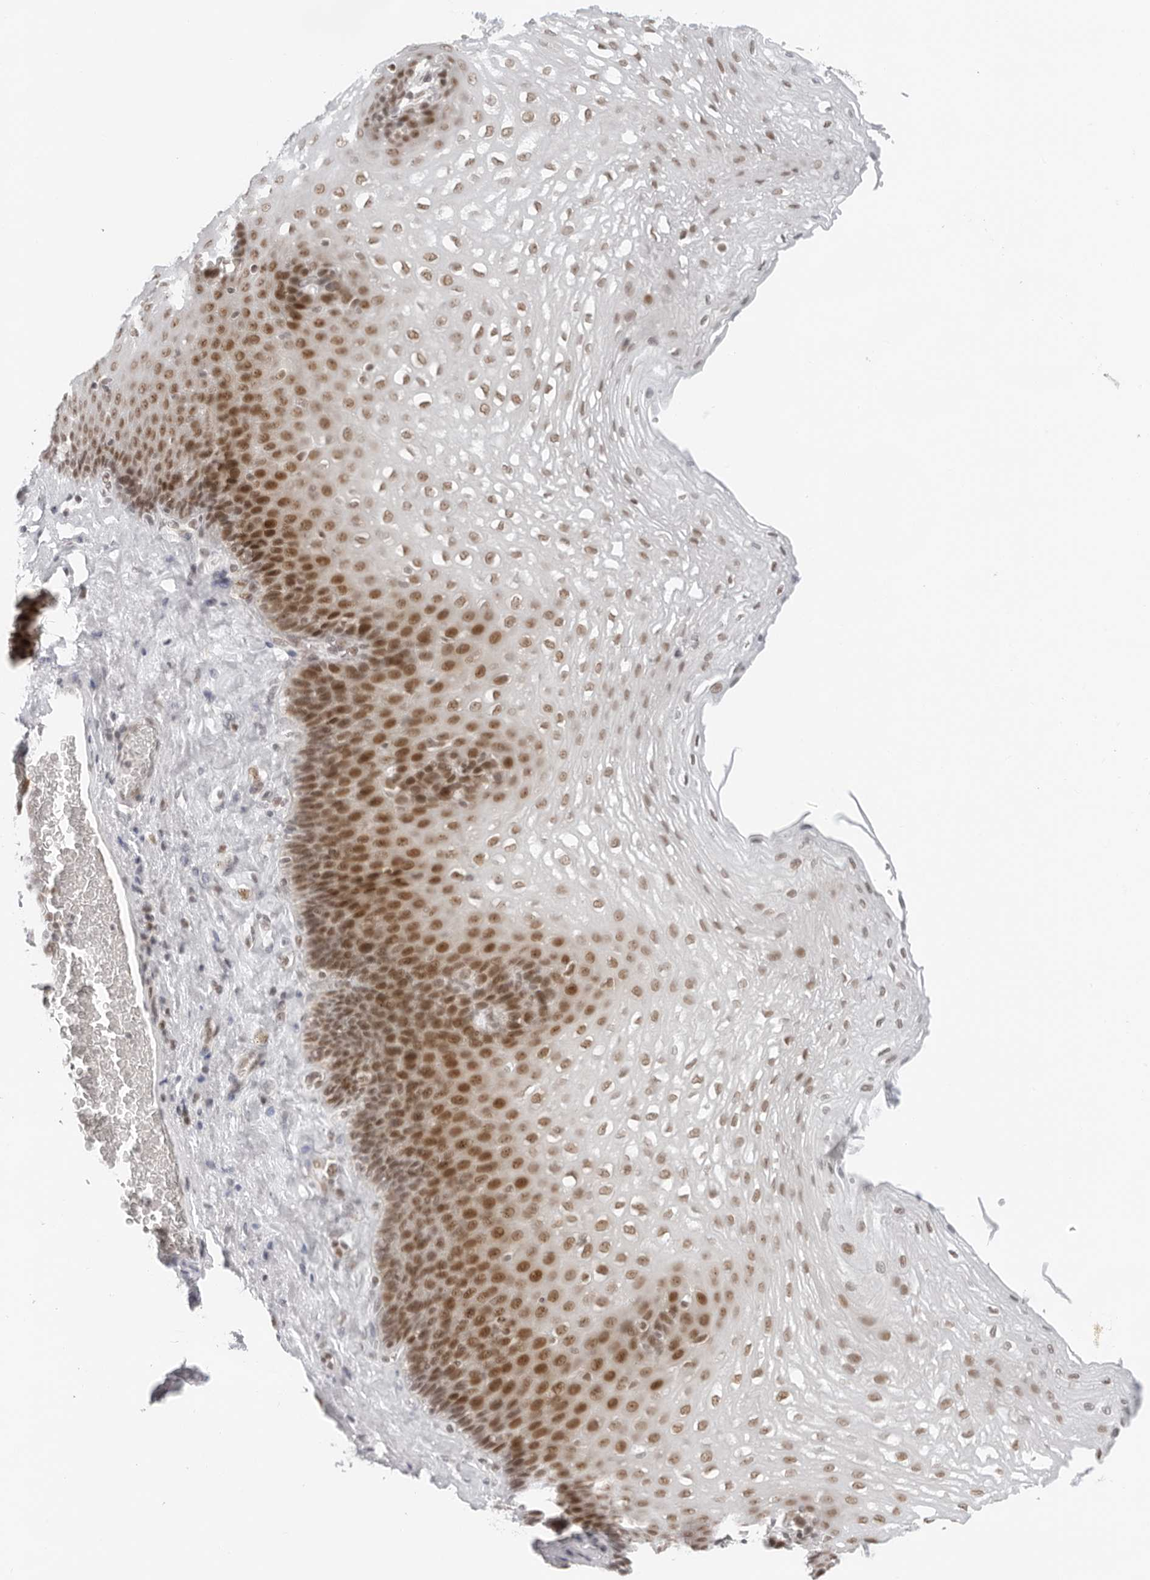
{"staining": {"intensity": "moderate", "quantity": "25%-75%", "location": "nuclear"}, "tissue": "esophagus", "cell_type": "Squamous epithelial cells", "image_type": "normal", "snomed": [{"axis": "morphology", "description": "Normal tissue, NOS"}, {"axis": "topography", "description": "Esophagus"}], "caption": "Immunohistochemistry staining of benign esophagus, which shows medium levels of moderate nuclear positivity in about 25%-75% of squamous epithelial cells indicating moderate nuclear protein positivity. The staining was performed using DAB (brown) for protein detection and nuclei were counterstained in hematoxylin (blue).", "gene": "TOX4", "patient": {"sex": "female", "age": 66}}